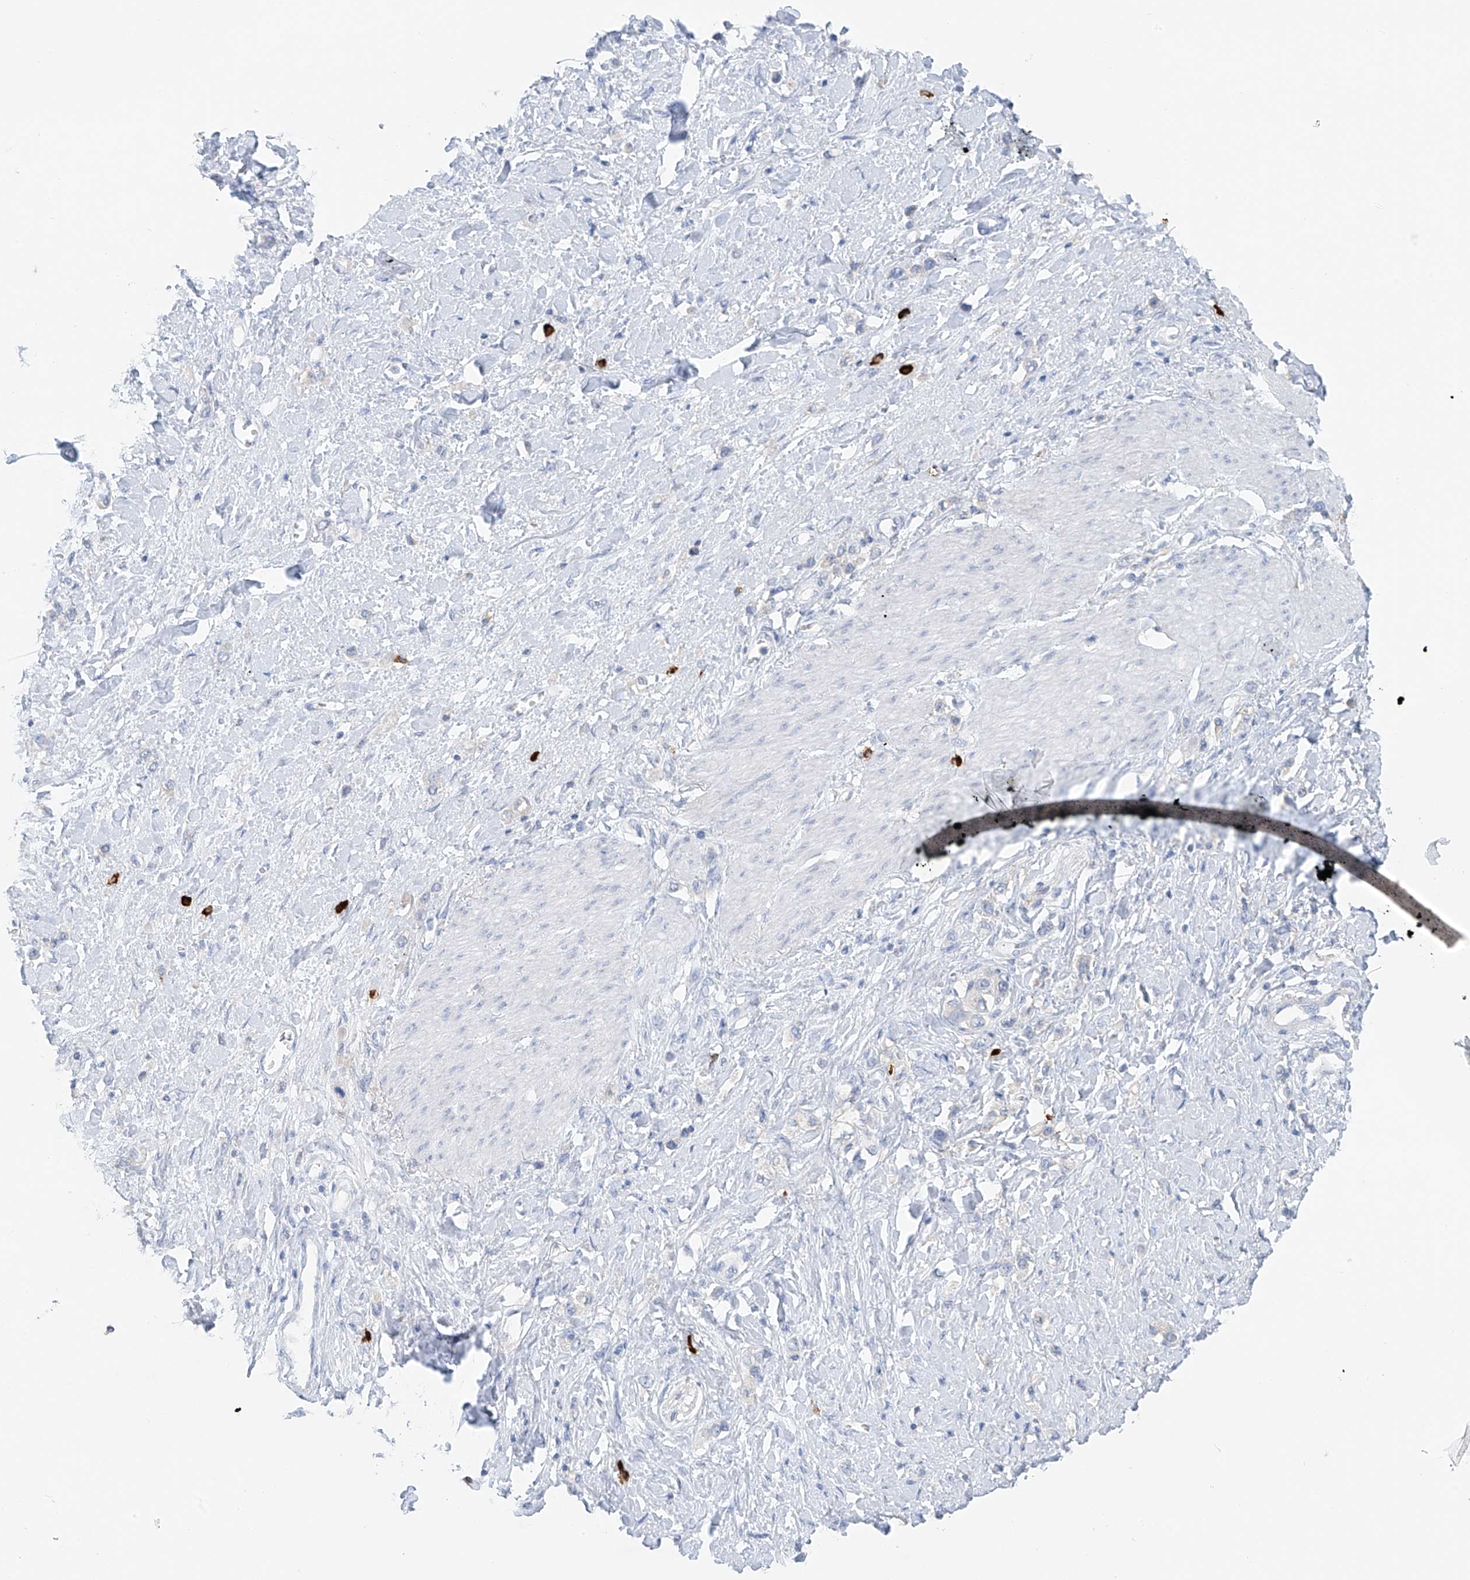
{"staining": {"intensity": "negative", "quantity": "none", "location": "none"}, "tissue": "stomach cancer", "cell_type": "Tumor cells", "image_type": "cancer", "snomed": [{"axis": "morphology", "description": "Normal tissue, NOS"}, {"axis": "morphology", "description": "Adenocarcinoma, NOS"}, {"axis": "topography", "description": "Stomach, upper"}, {"axis": "topography", "description": "Stomach"}], "caption": "There is no significant positivity in tumor cells of stomach adenocarcinoma.", "gene": "POMGNT2", "patient": {"sex": "female", "age": 65}}